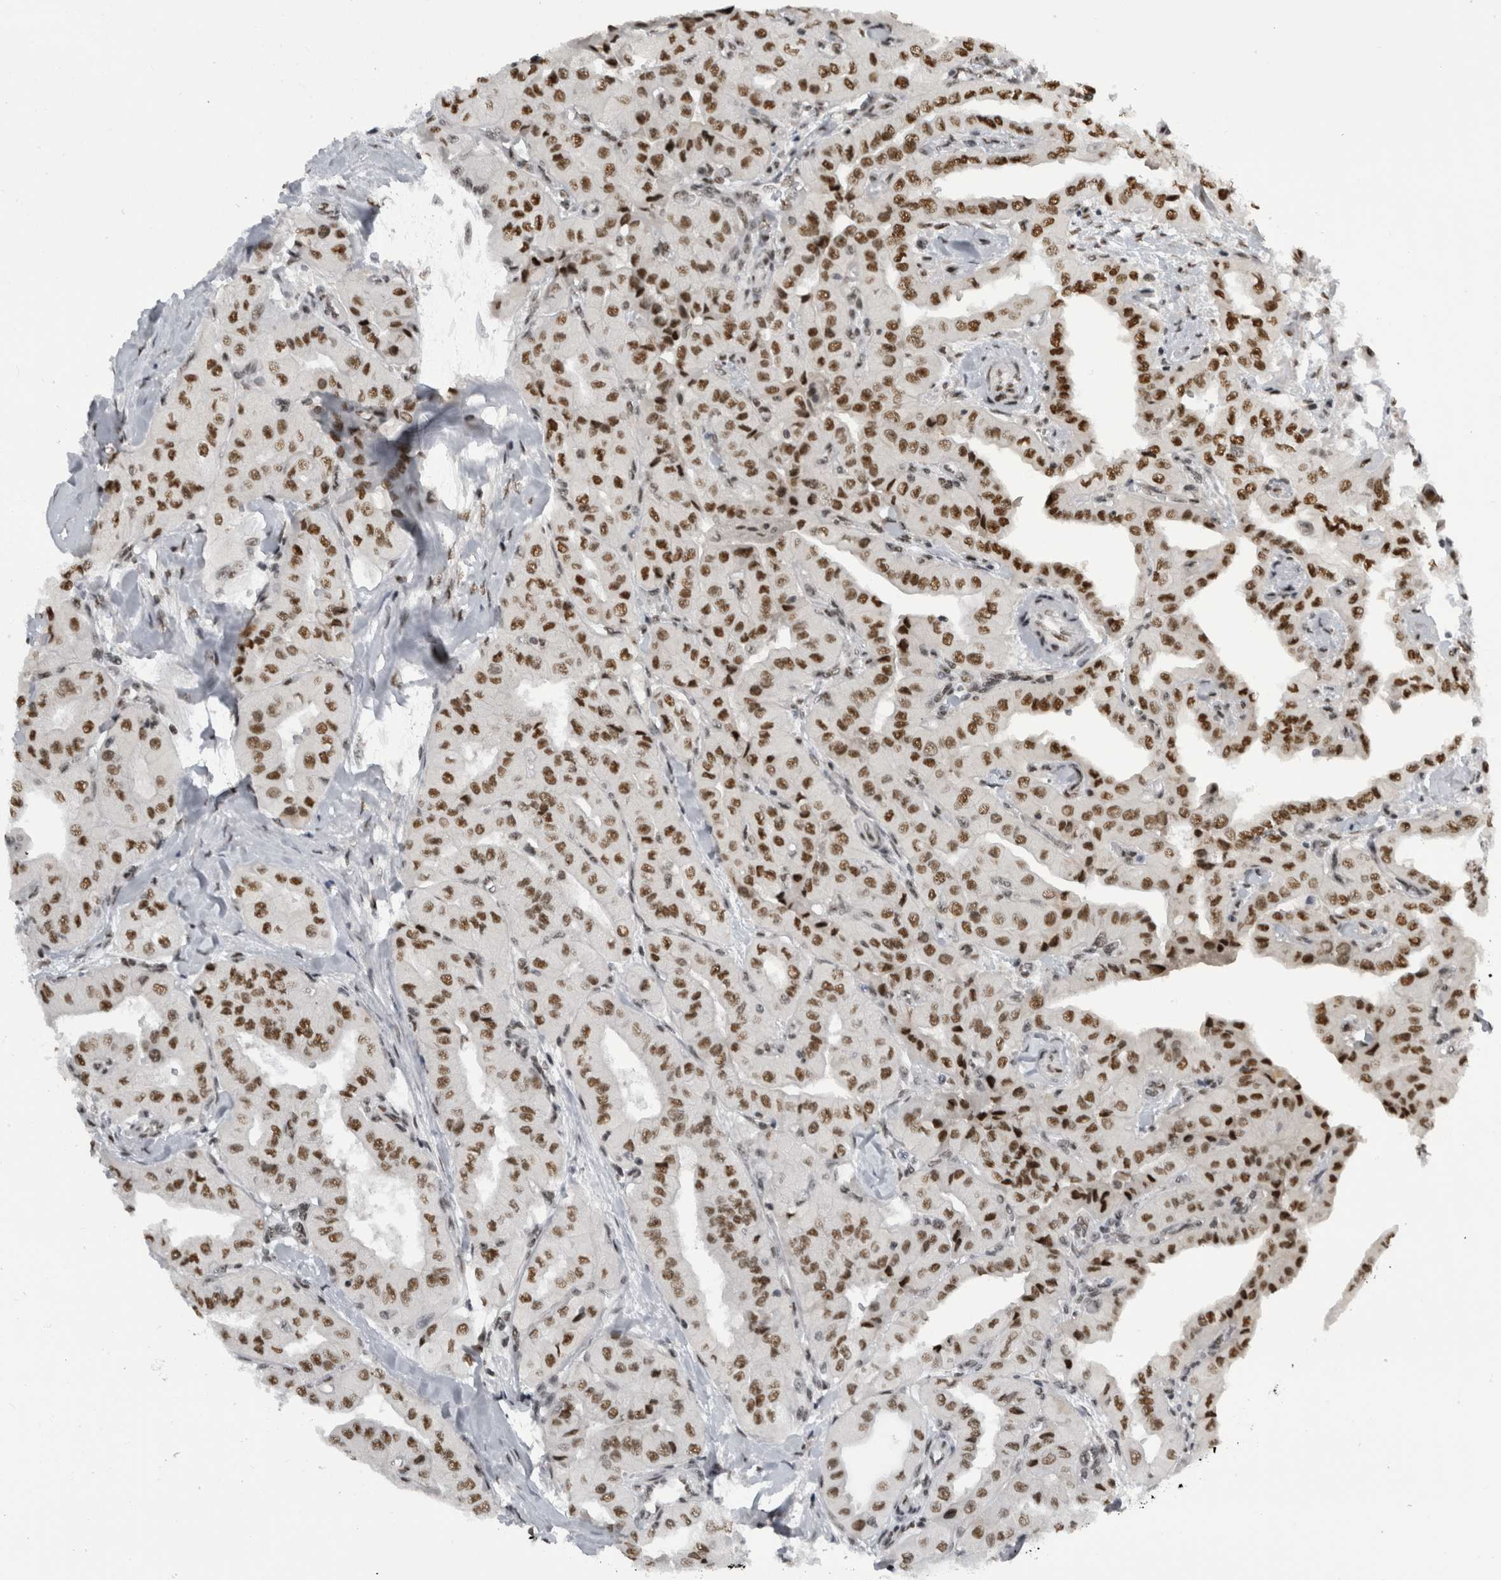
{"staining": {"intensity": "strong", "quantity": ">75%", "location": "nuclear"}, "tissue": "thyroid cancer", "cell_type": "Tumor cells", "image_type": "cancer", "snomed": [{"axis": "morphology", "description": "Papillary adenocarcinoma, NOS"}, {"axis": "topography", "description": "Thyroid gland"}], "caption": "Immunohistochemical staining of human thyroid cancer (papillary adenocarcinoma) demonstrates strong nuclear protein positivity in approximately >75% of tumor cells.", "gene": "ZSCAN2", "patient": {"sex": "female", "age": 59}}